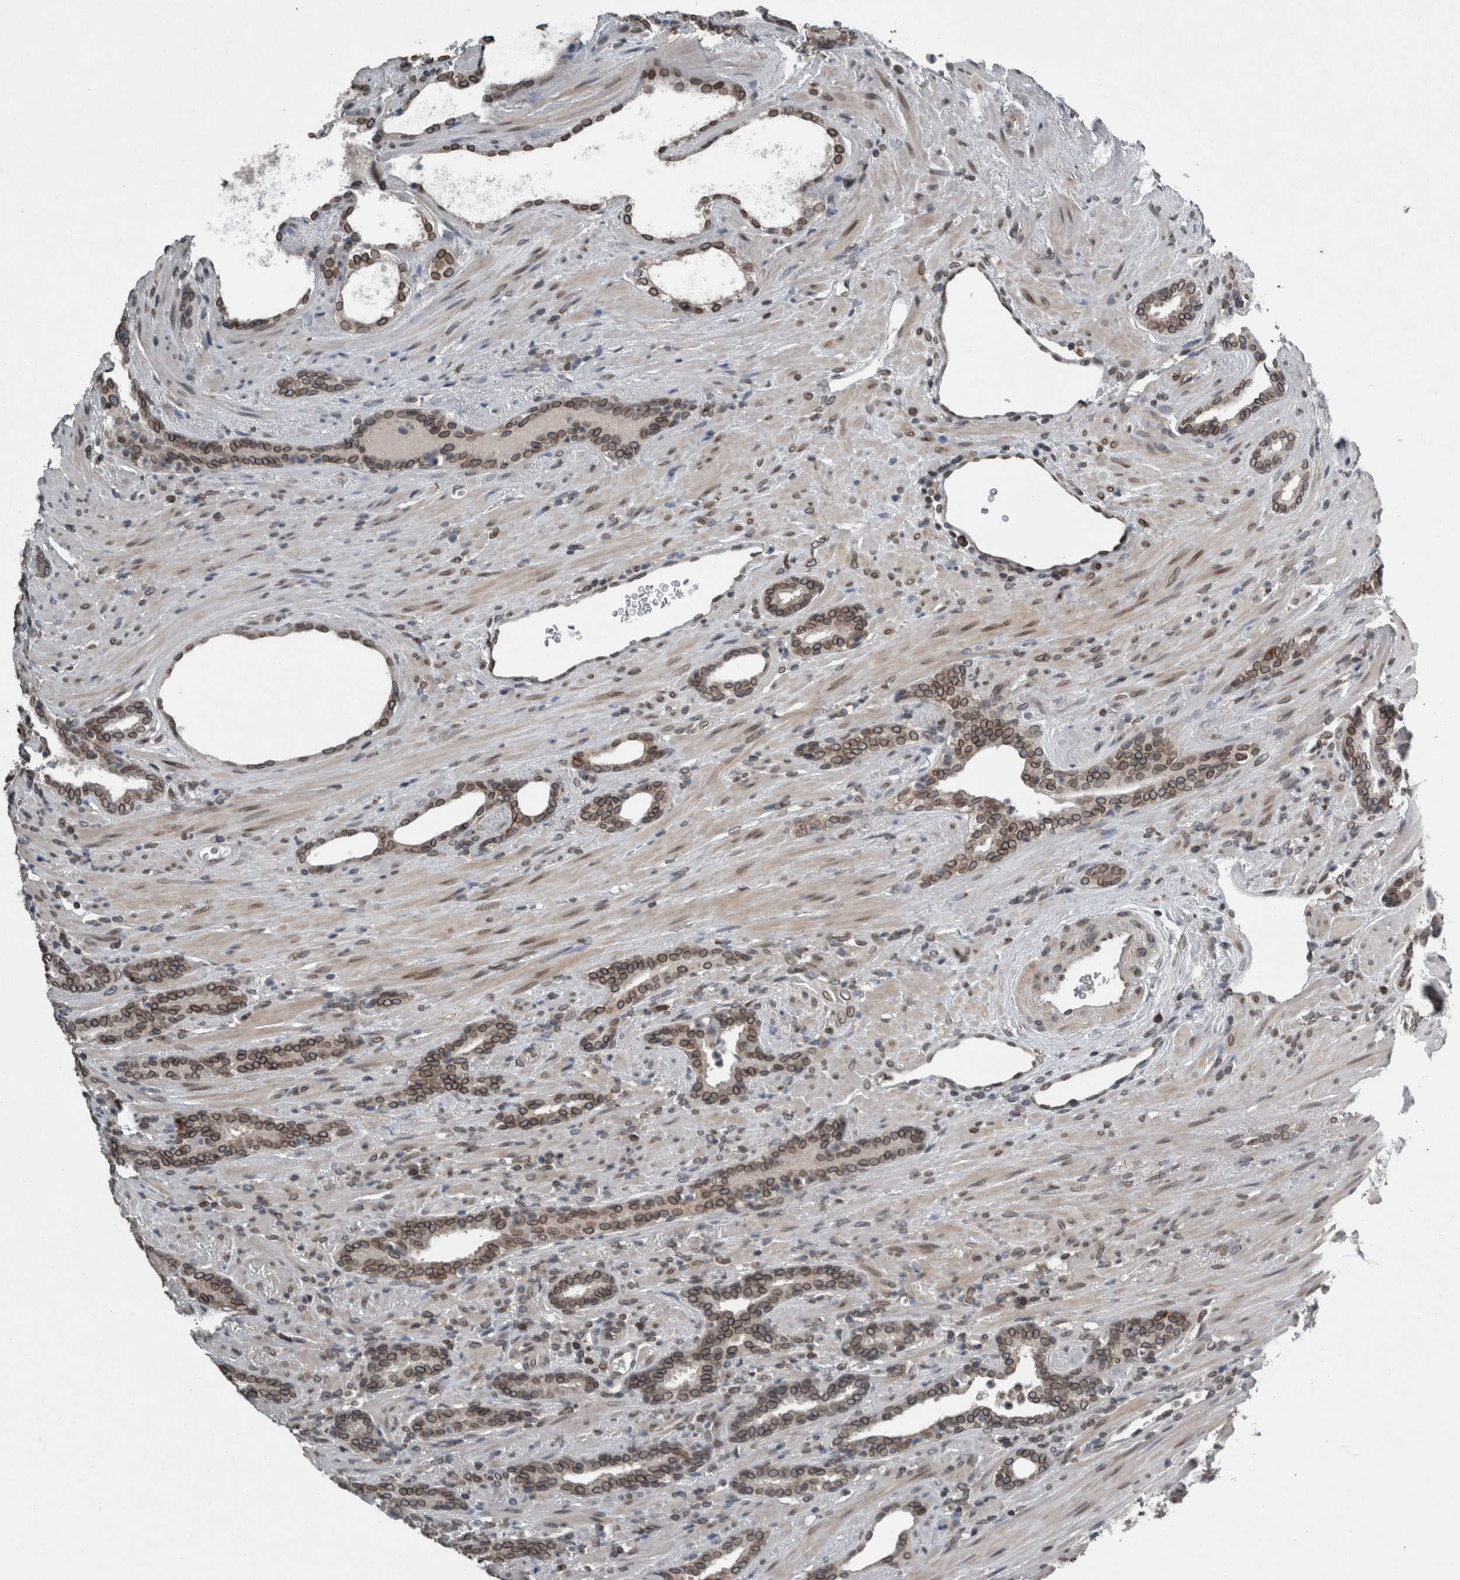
{"staining": {"intensity": "strong", "quantity": ">75%", "location": "cytoplasmic/membranous,nuclear"}, "tissue": "prostate cancer", "cell_type": "Tumor cells", "image_type": "cancer", "snomed": [{"axis": "morphology", "description": "Adenocarcinoma, High grade"}, {"axis": "topography", "description": "Prostate"}], "caption": "Strong cytoplasmic/membranous and nuclear positivity is identified in about >75% of tumor cells in prostate high-grade adenocarcinoma.", "gene": "RANBP2", "patient": {"sex": "male", "age": 71}}